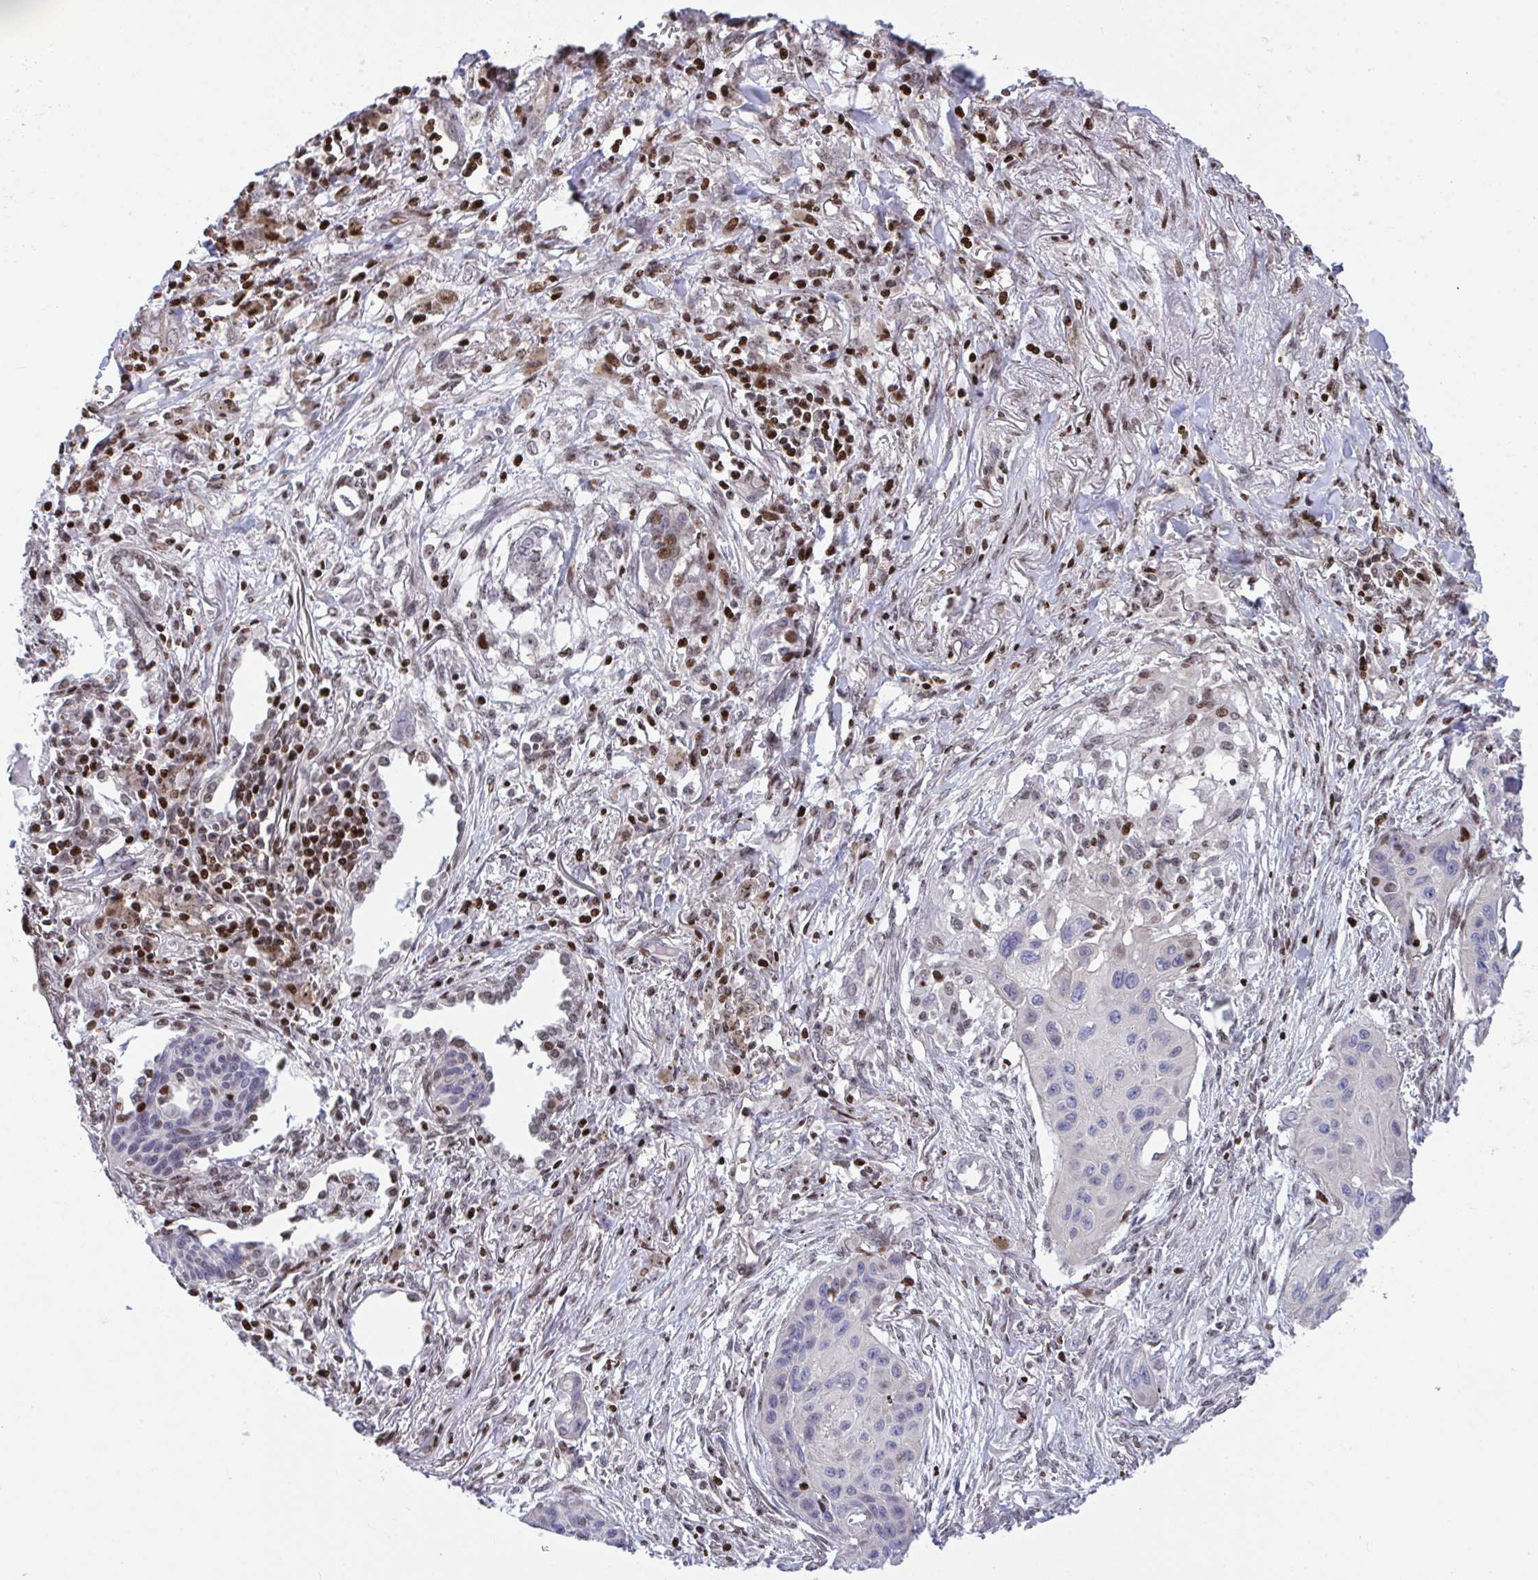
{"staining": {"intensity": "negative", "quantity": "none", "location": "none"}, "tissue": "lung cancer", "cell_type": "Tumor cells", "image_type": "cancer", "snomed": [{"axis": "morphology", "description": "Squamous cell carcinoma, NOS"}, {"axis": "topography", "description": "Lung"}], "caption": "Immunohistochemistry histopathology image of neoplastic tissue: human lung cancer (squamous cell carcinoma) stained with DAB reveals no significant protein staining in tumor cells.", "gene": "RAPGEF5", "patient": {"sex": "male", "age": 71}}